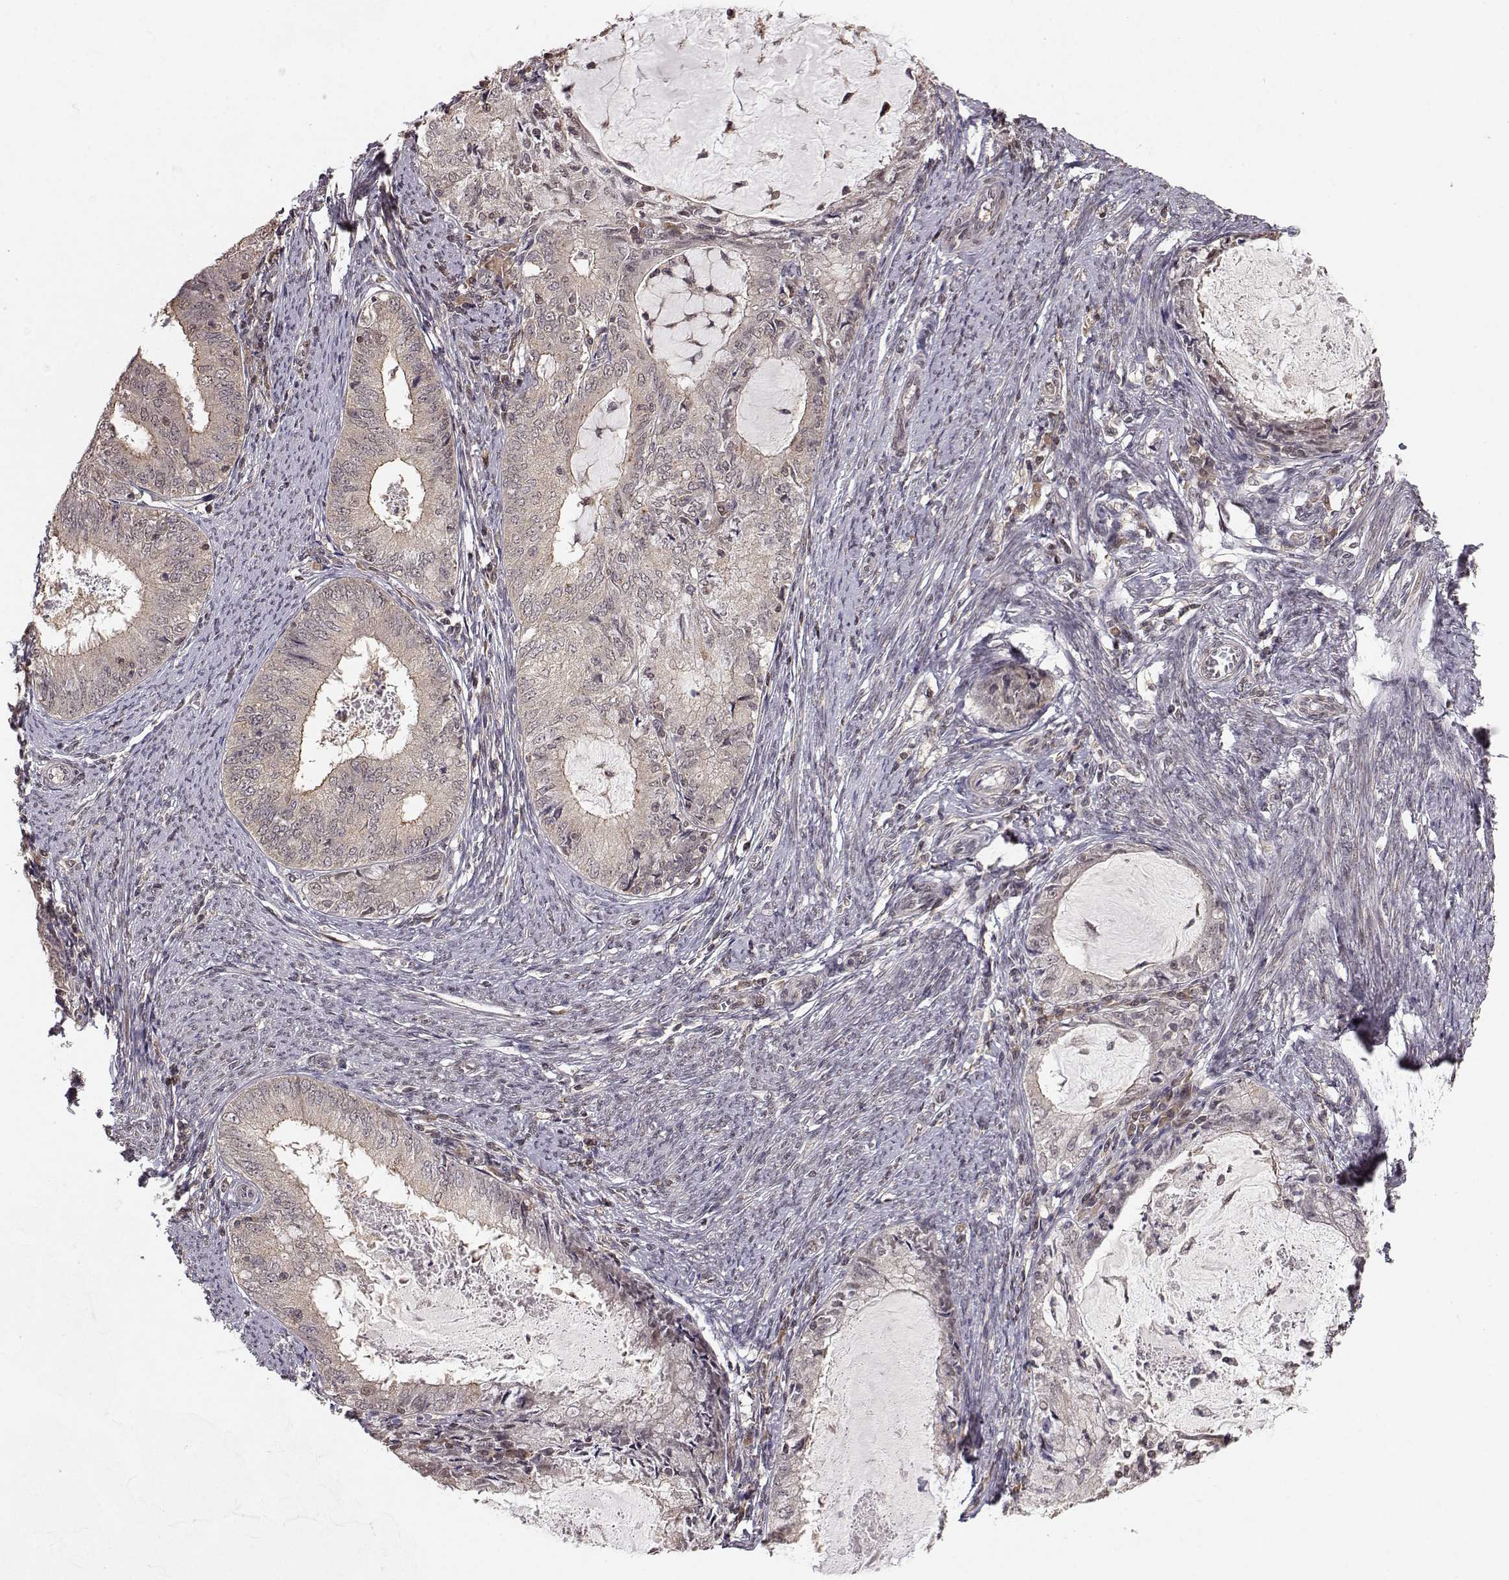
{"staining": {"intensity": "weak", "quantity": "<25%", "location": "cytoplasmic/membranous"}, "tissue": "endometrial cancer", "cell_type": "Tumor cells", "image_type": "cancer", "snomed": [{"axis": "morphology", "description": "Adenocarcinoma, NOS"}, {"axis": "topography", "description": "Endometrium"}], "caption": "High power microscopy image of an immunohistochemistry image of endometrial cancer (adenocarcinoma), revealing no significant expression in tumor cells.", "gene": "PLEKHG3", "patient": {"sex": "female", "age": 57}}